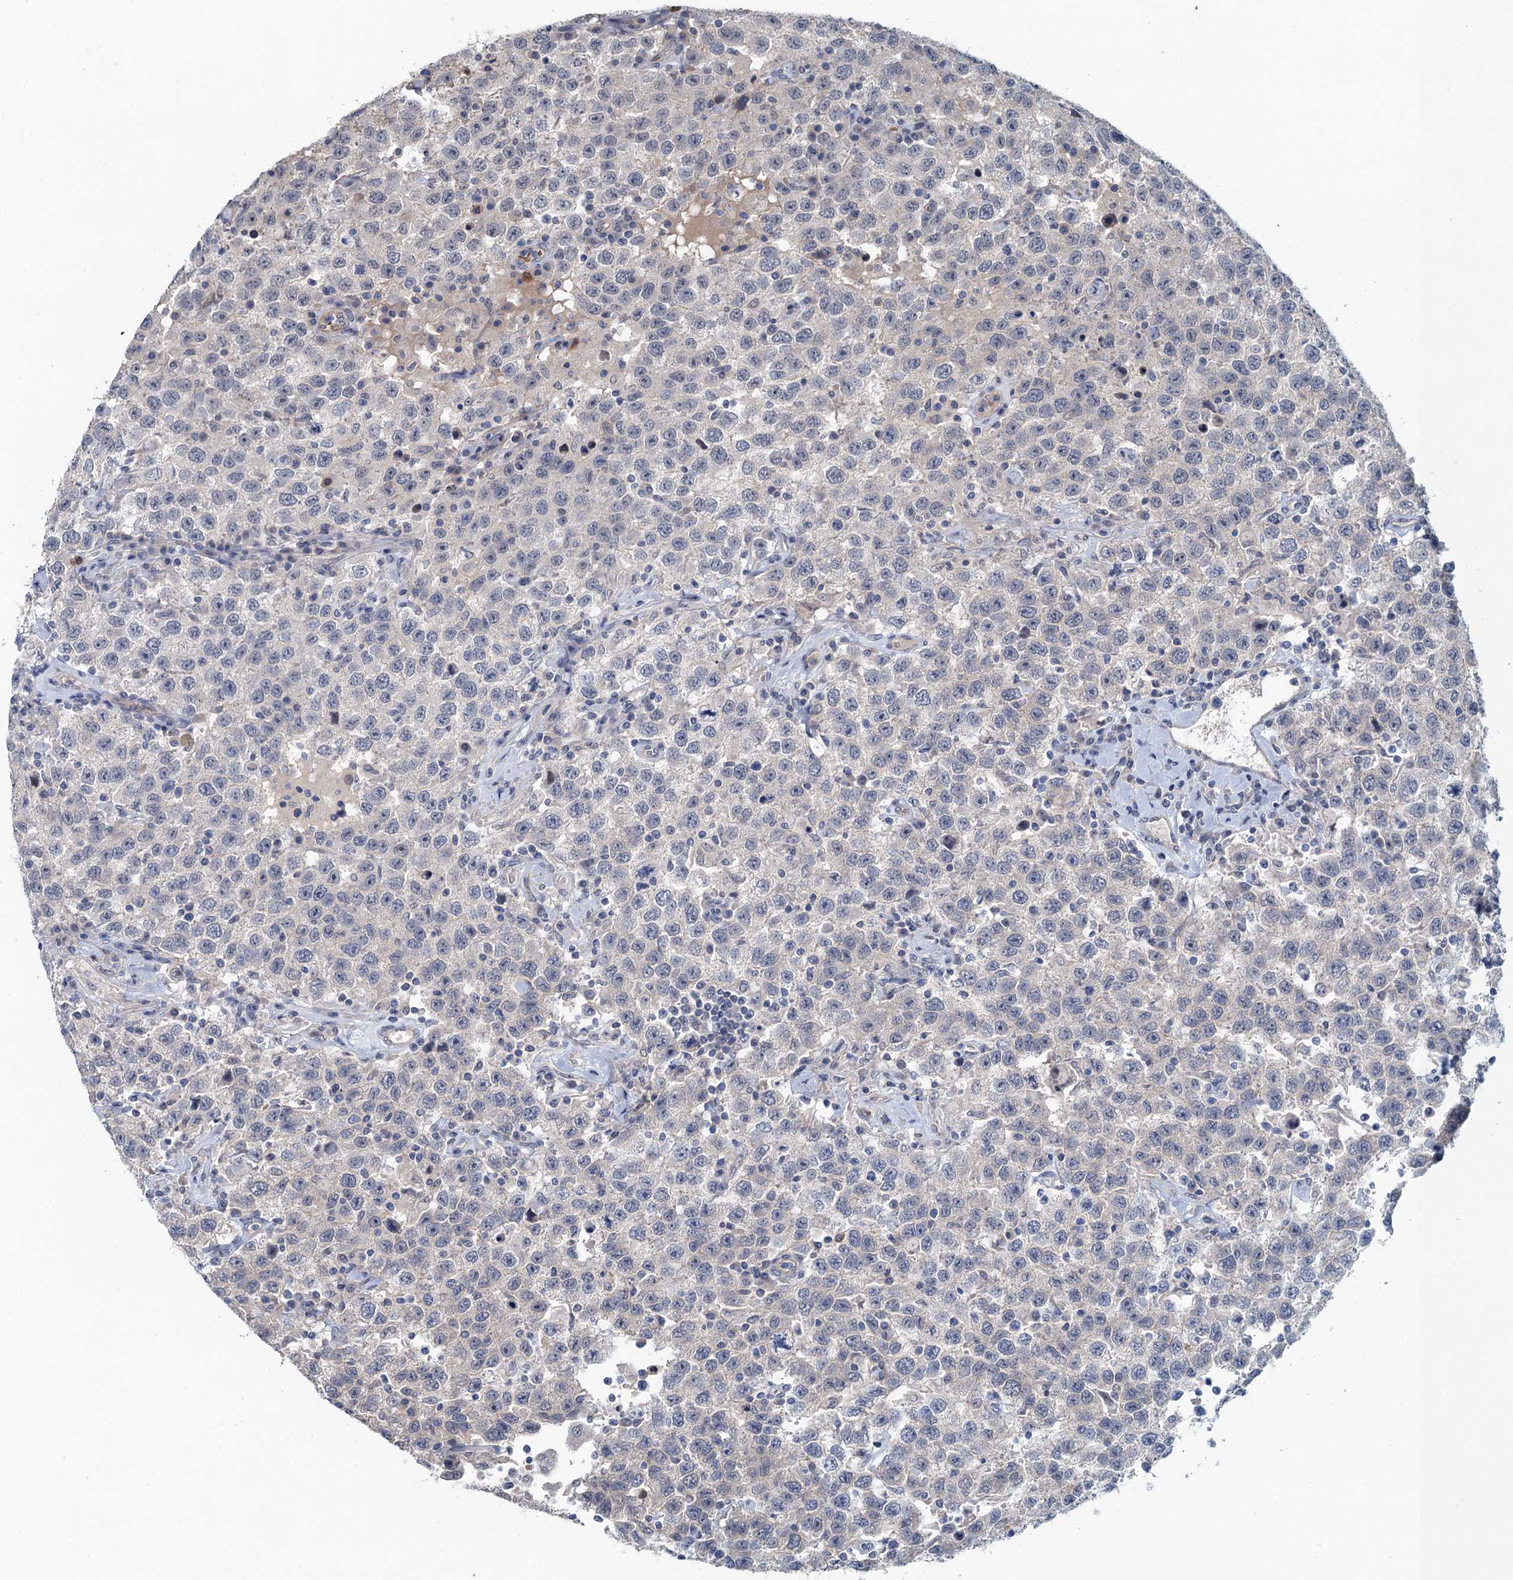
{"staining": {"intensity": "negative", "quantity": "none", "location": "none"}, "tissue": "testis cancer", "cell_type": "Tumor cells", "image_type": "cancer", "snomed": [{"axis": "morphology", "description": "Seminoma, NOS"}, {"axis": "topography", "description": "Testis"}], "caption": "This is a photomicrograph of immunohistochemistry staining of testis cancer, which shows no positivity in tumor cells. Nuclei are stained in blue.", "gene": "MYO16", "patient": {"sex": "male", "age": 41}}